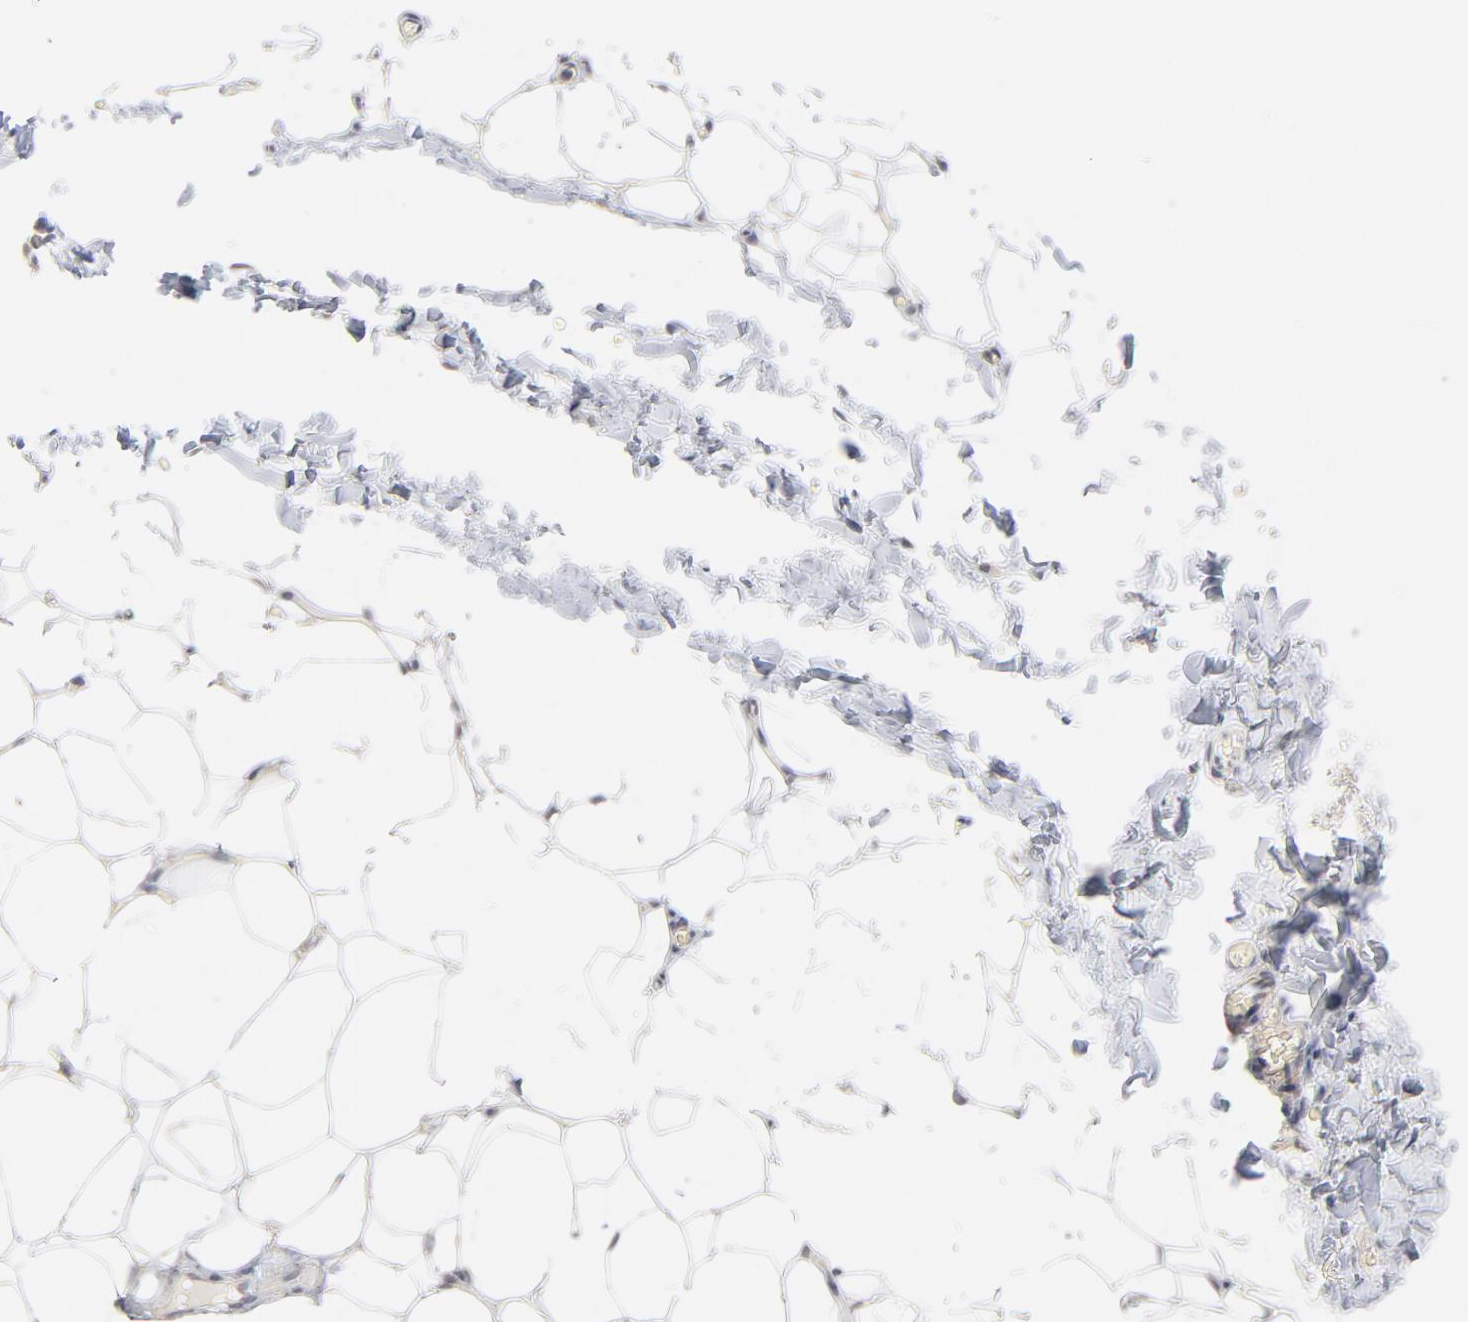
{"staining": {"intensity": "weak", "quantity": "25%-75%", "location": "cytoplasmic/membranous"}, "tissue": "adipose tissue", "cell_type": "Adipocytes", "image_type": "normal", "snomed": [{"axis": "morphology", "description": "Normal tissue, NOS"}, {"axis": "topography", "description": "Soft tissue"}], "caption": "Brown immunohistochemical staining in normal adipose tissue reveals weak cytoplasmic/membranous staining in approximately 25%-75% of adipocytes.", "gene": "UBL4A", "patient": {"sex": "male", "age": 26}}